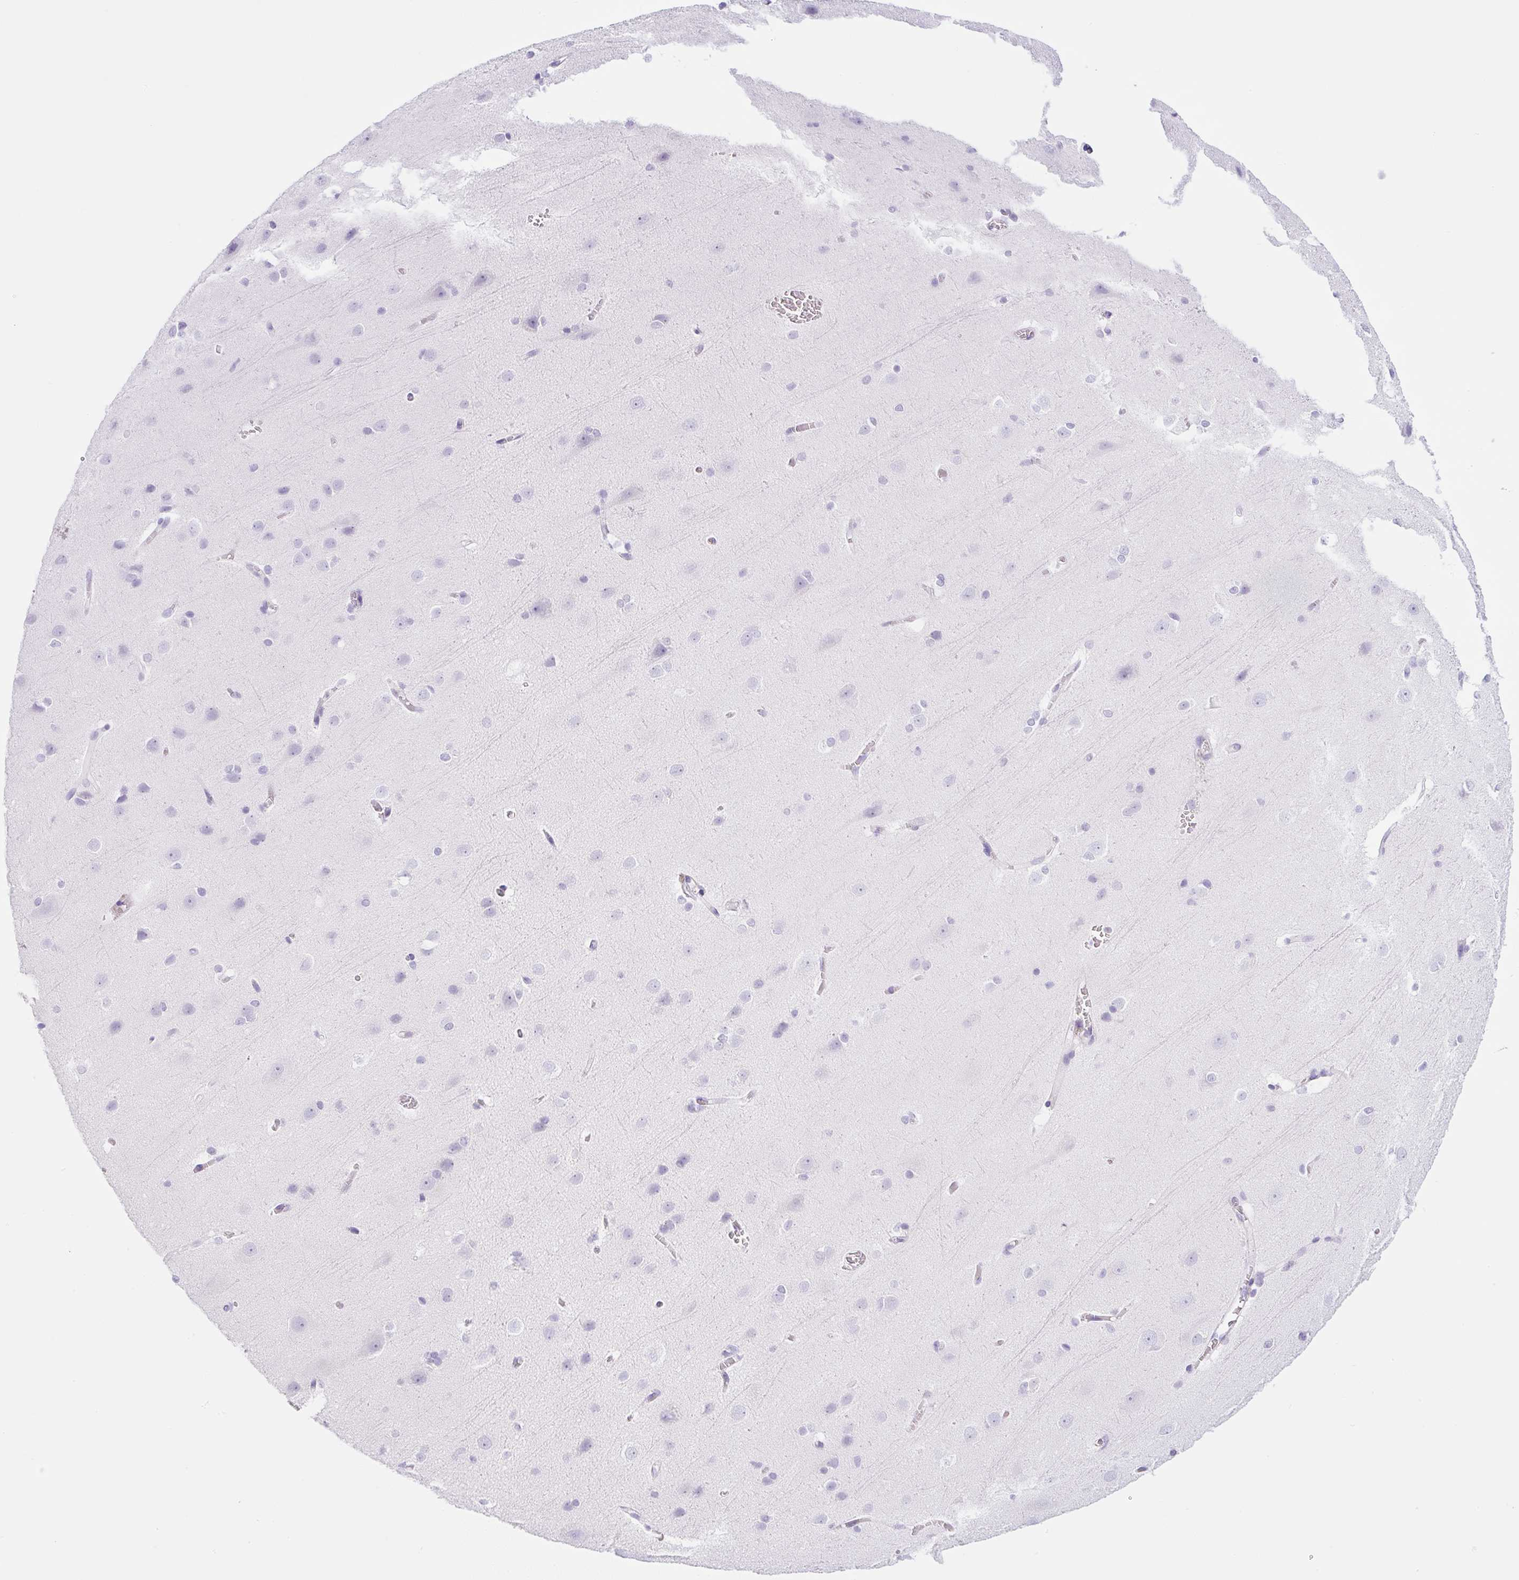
{"staining": {"intensity": "negative", "quantity": "none", "location": "none"}, "tissue": "cerebral cortex", "cell_type": "Endothelial cells", "image_type": "normal", "snomed": [{"axis": "morphology", "description": "Normal tissue, NOS"}, {"axis": "topography", "description": "Cerebral cortex"}], "caption": "Immunohistochemistry image of normal cerebral cortex: cerebral cortex stained with DAB shows no significant protein staining in endothelial cells.", "gene": "PIP5KL1", "patient": {"sex": "male", "age": 37}}